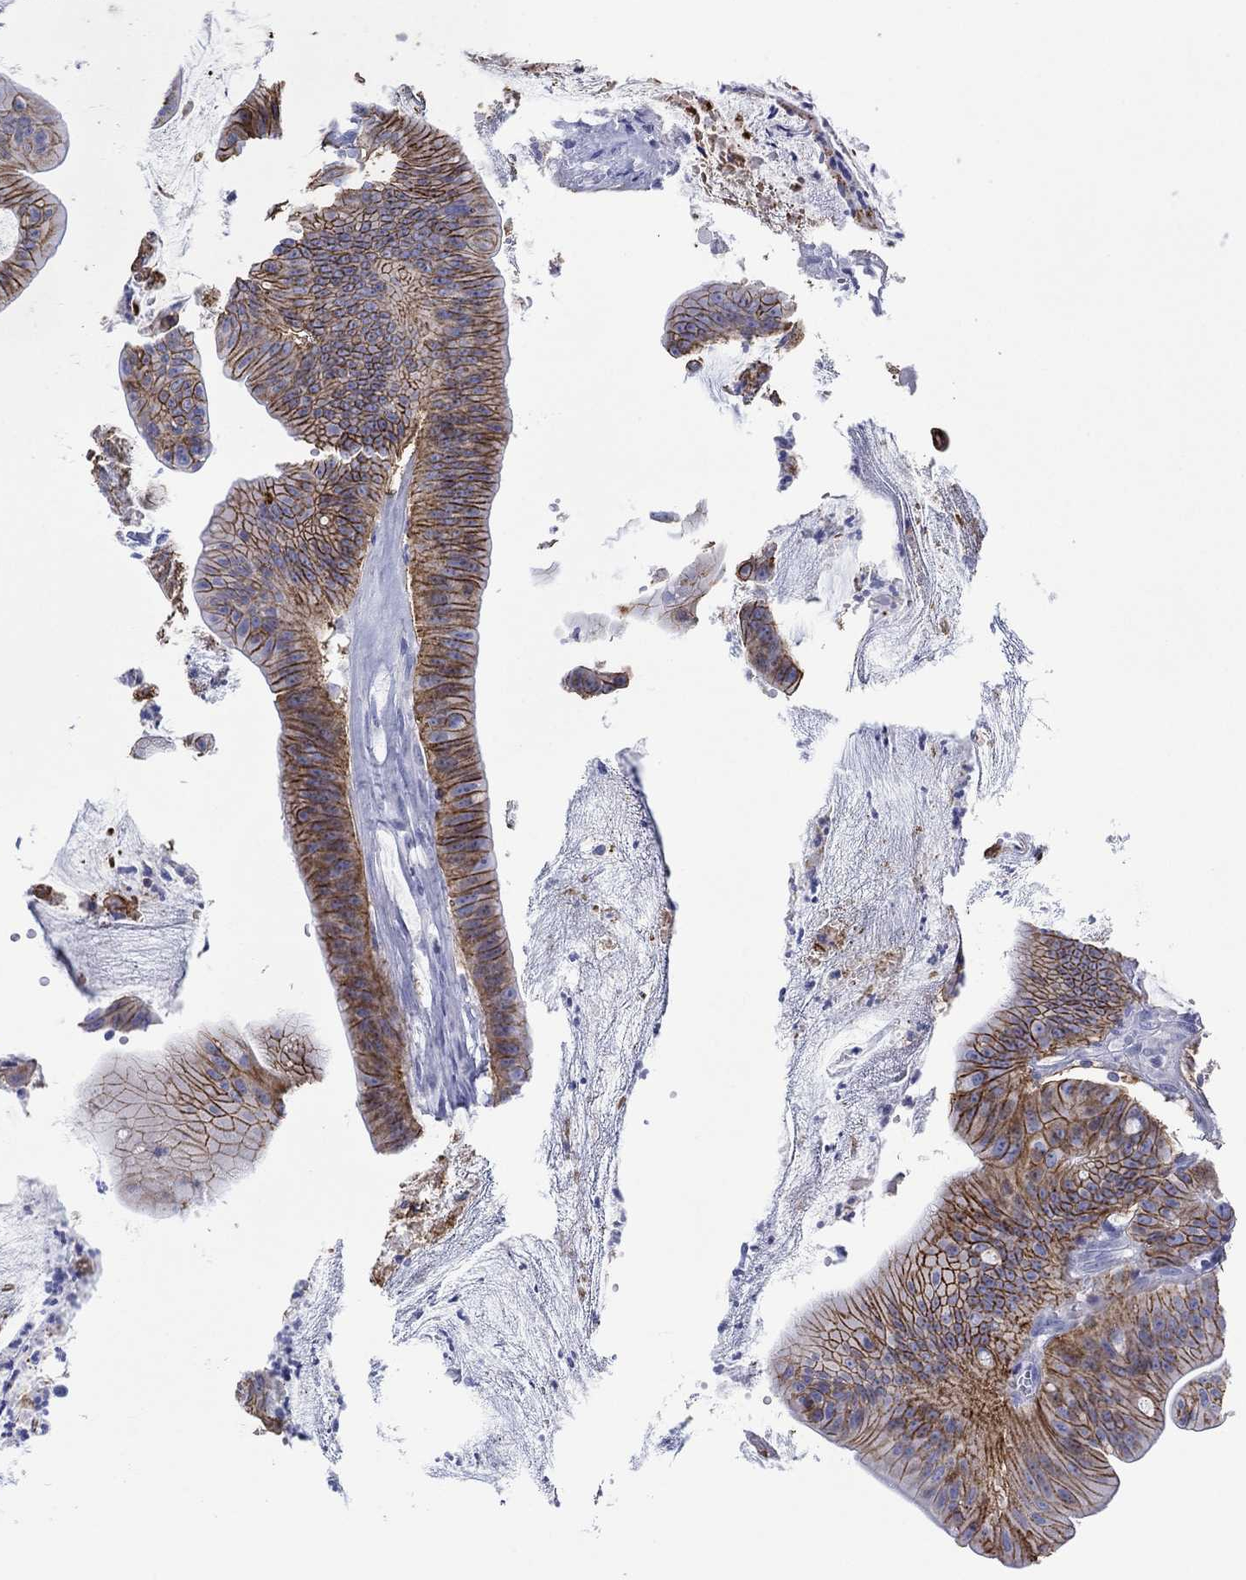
{"staining": {"intensity": "strong", "quantity": ">75%", "location": "cytoplasmic/membranous"}, "tissue": "colorectal cancer", "cell_type": "Tumor cells", "image_type": "cancer", "snomed": [{"axis": "morphology", "description": "Adenocarcinoma, NOS"}, {"axis": "topography", "description": "Colon"}], "caption": "An immunohistochemistry (IHC) micrograph of tumor tissue is shown. Protein staining in brown shows strong cytoplasmic/membranous positivity in adenocarcinoma (colorectal) within tumor cells.", "gene": "ATP1B1", "patient": {"sex": "female", "age": 69}}